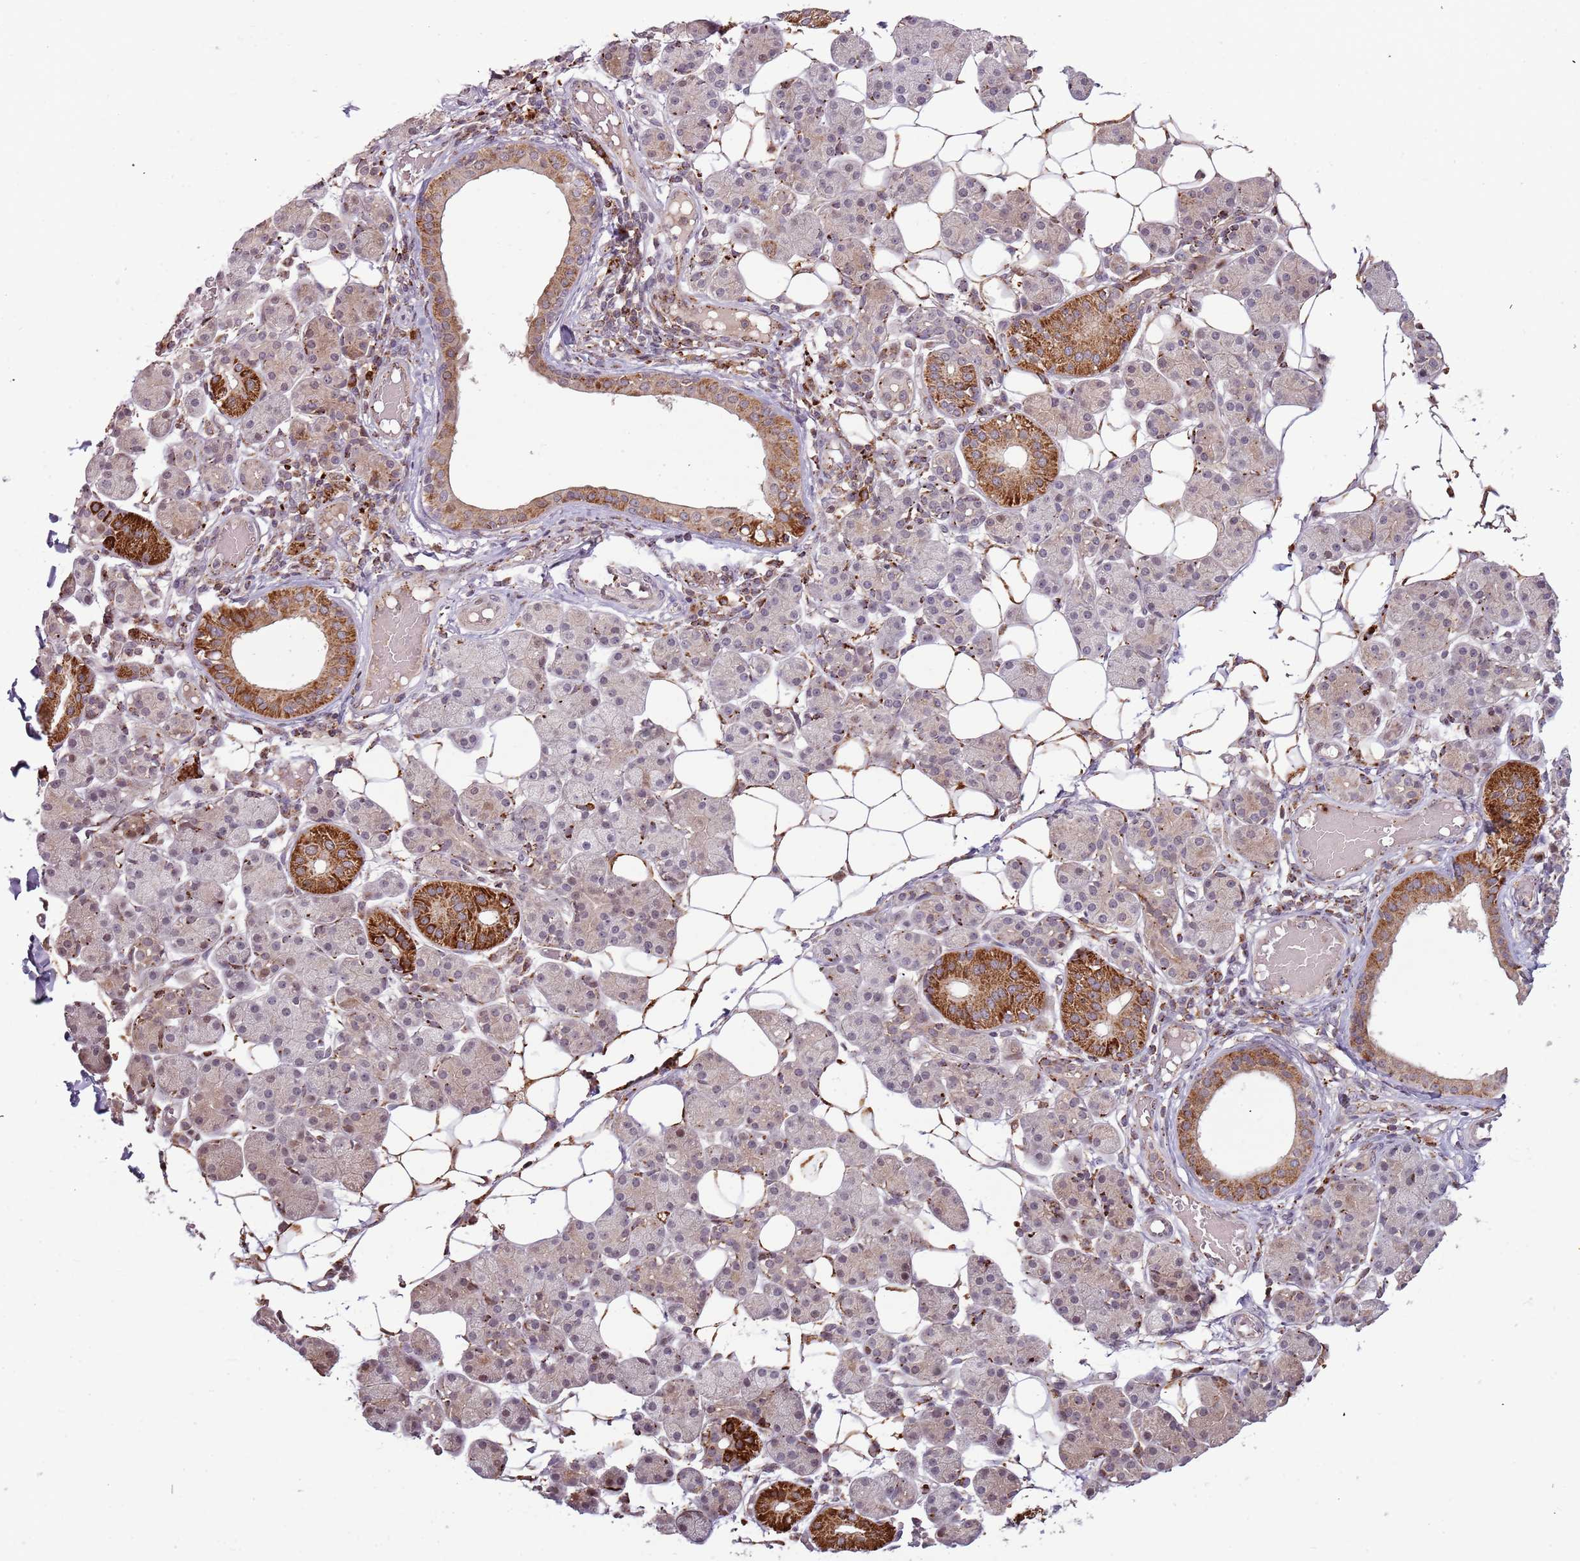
{"staining": {"intensity": "strong", "quantity": "25%-75%", "location": "cytoplasmic/membranous"}, "tissue": "salivary gland", "cell_type": "Glandular cells", "image_type": "normal", "snomed": [{"axis": "morphology", "description": "Normal tissue, NOS"}, {"axis": "topography", "description": "Salivary gland"}], "caption": "Human salivary gland stained with a protein marker reveals strong staining in glandular cells.", "gene": "ULK3", "patient": {"sex": "female", "age": 33}}